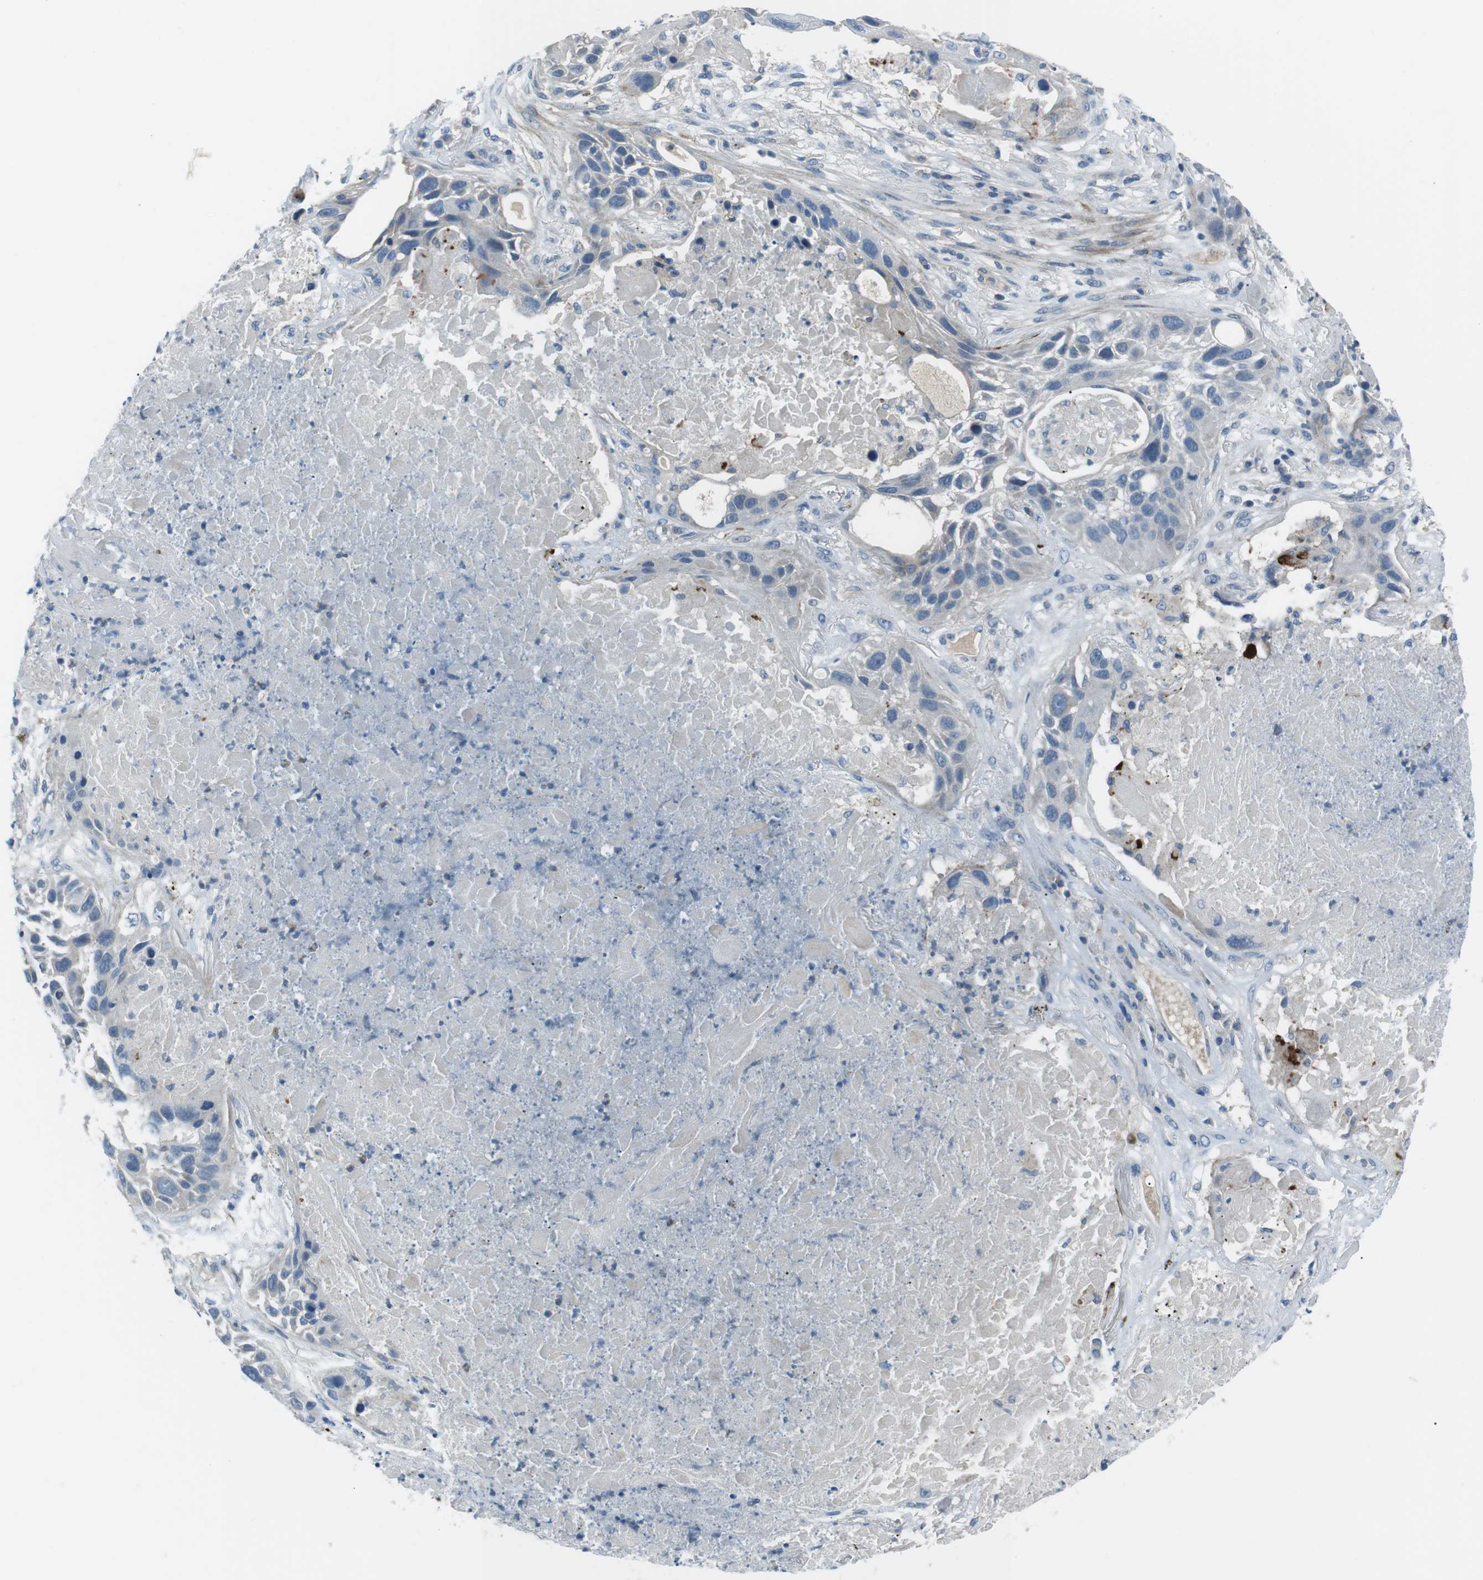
{"staining": {"intensity": "negative", "quantity": "none", "location": "none"}, "tissue": "lung cancer", "cell_type": "Tumor cells", "image_type": "cancer", "snomed": [{"axis": "morphology", "description": "Squamous cell carcinoma, NOS"}, {"axis": "topography", "description": "Lung"}], "caption": "The photomicrograph displays no significant positivity in tumor cells of squamous cell carcinoma (lung).", "gene": "ARVCF", "patient": {"sex": "male", "age": 57}}